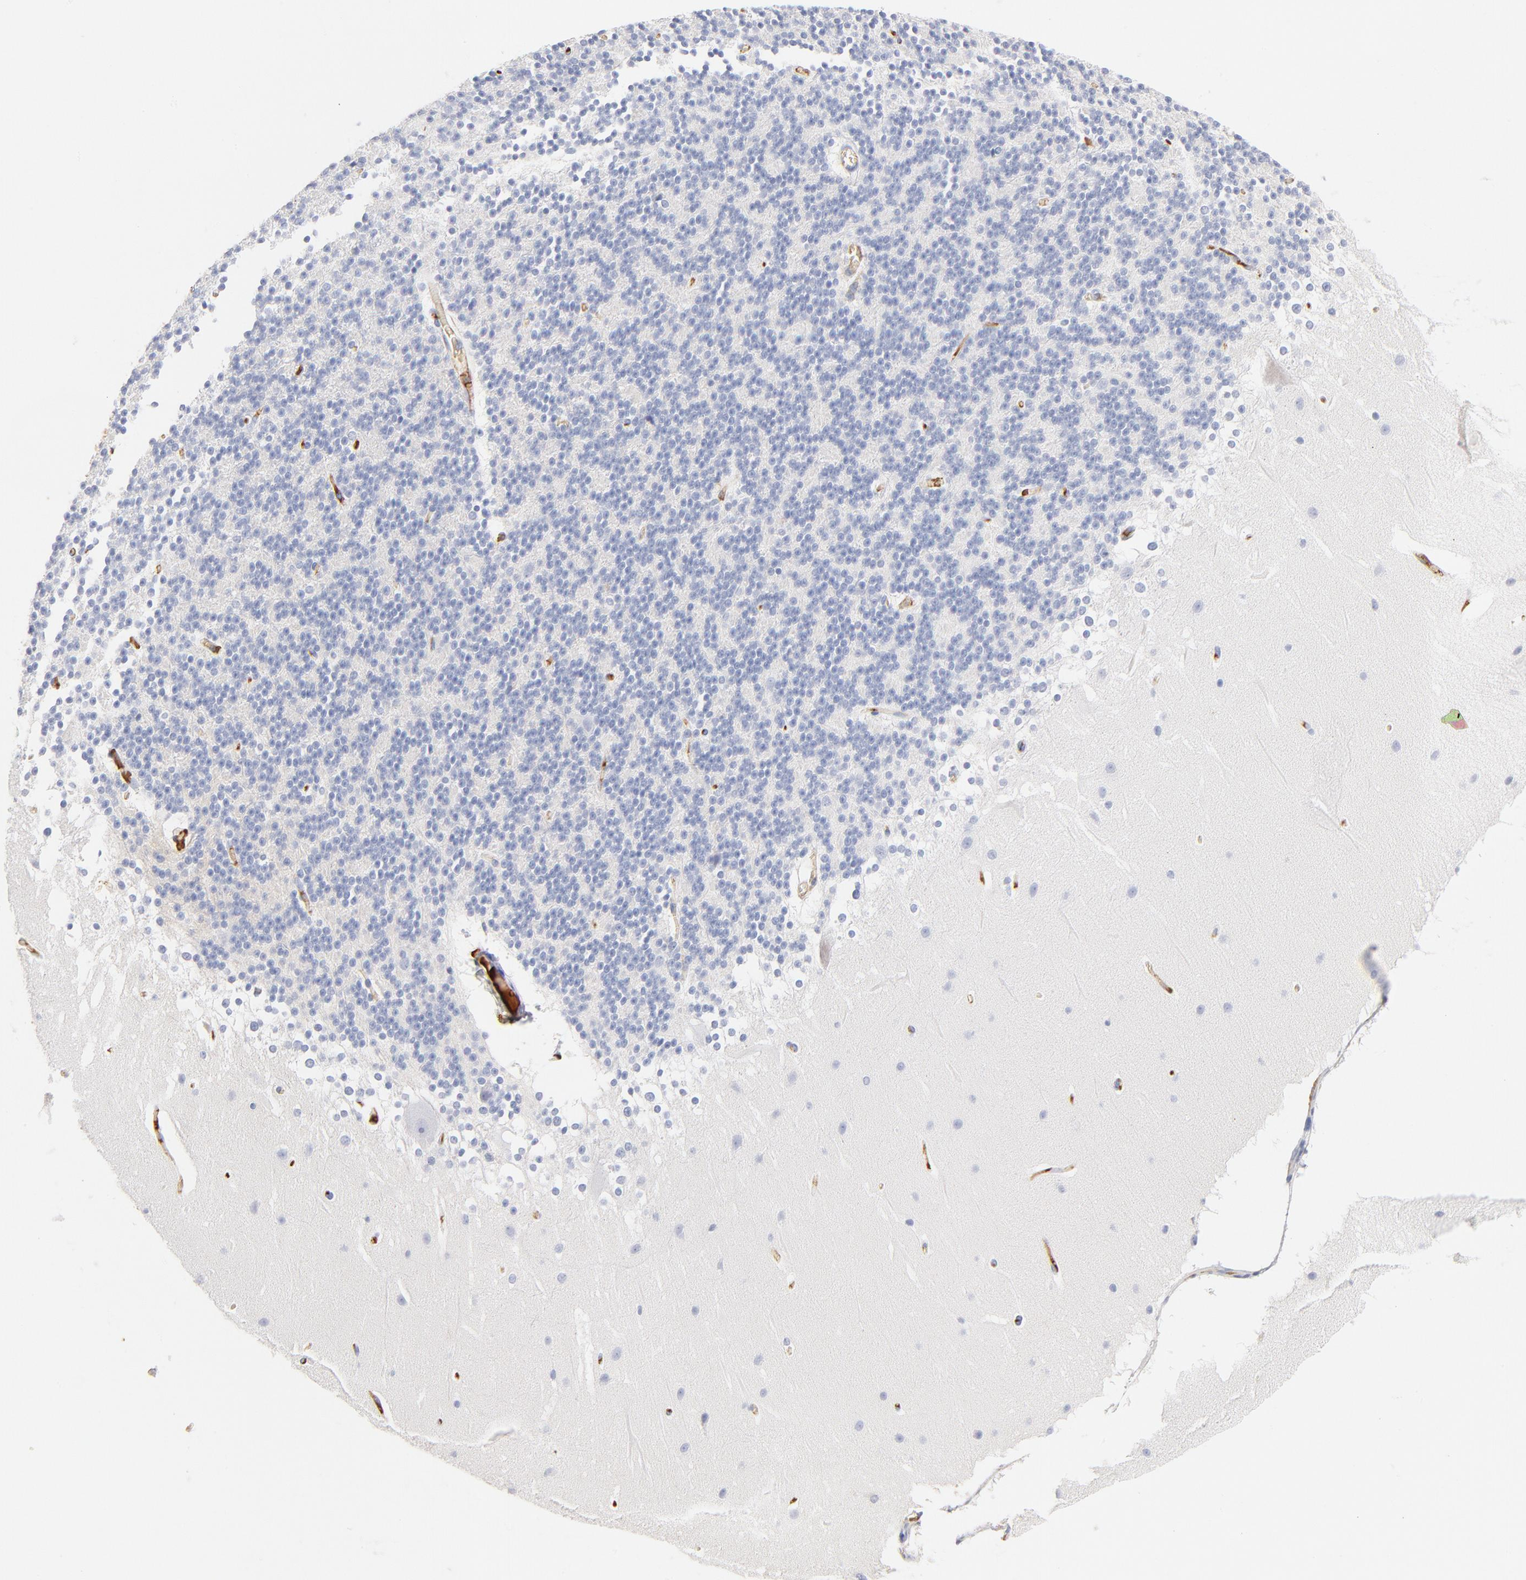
{"staining": {"intensity": "negative", "quantity": "none", "location": "none"}, "tissue": "cerebellum", "cell_type": "Cells in granular layer", "image_type": "normal", "snomed": [{"axis": "morphology", "description": "Normal tissue, NOS"}, {"axis": "topography", "description": "Cerebellum"}], "caption": "There is no significant positivity in cells in granular layer of cerebellum. (Stains: DAB (3,3'-diaminobenzidine) immunohistochemistry with hematoxylin counter stain, Microscopy: brightfield microscopy at high magnification).", "gene": "C3", "patient": {"sex": "female", "age": 19}}